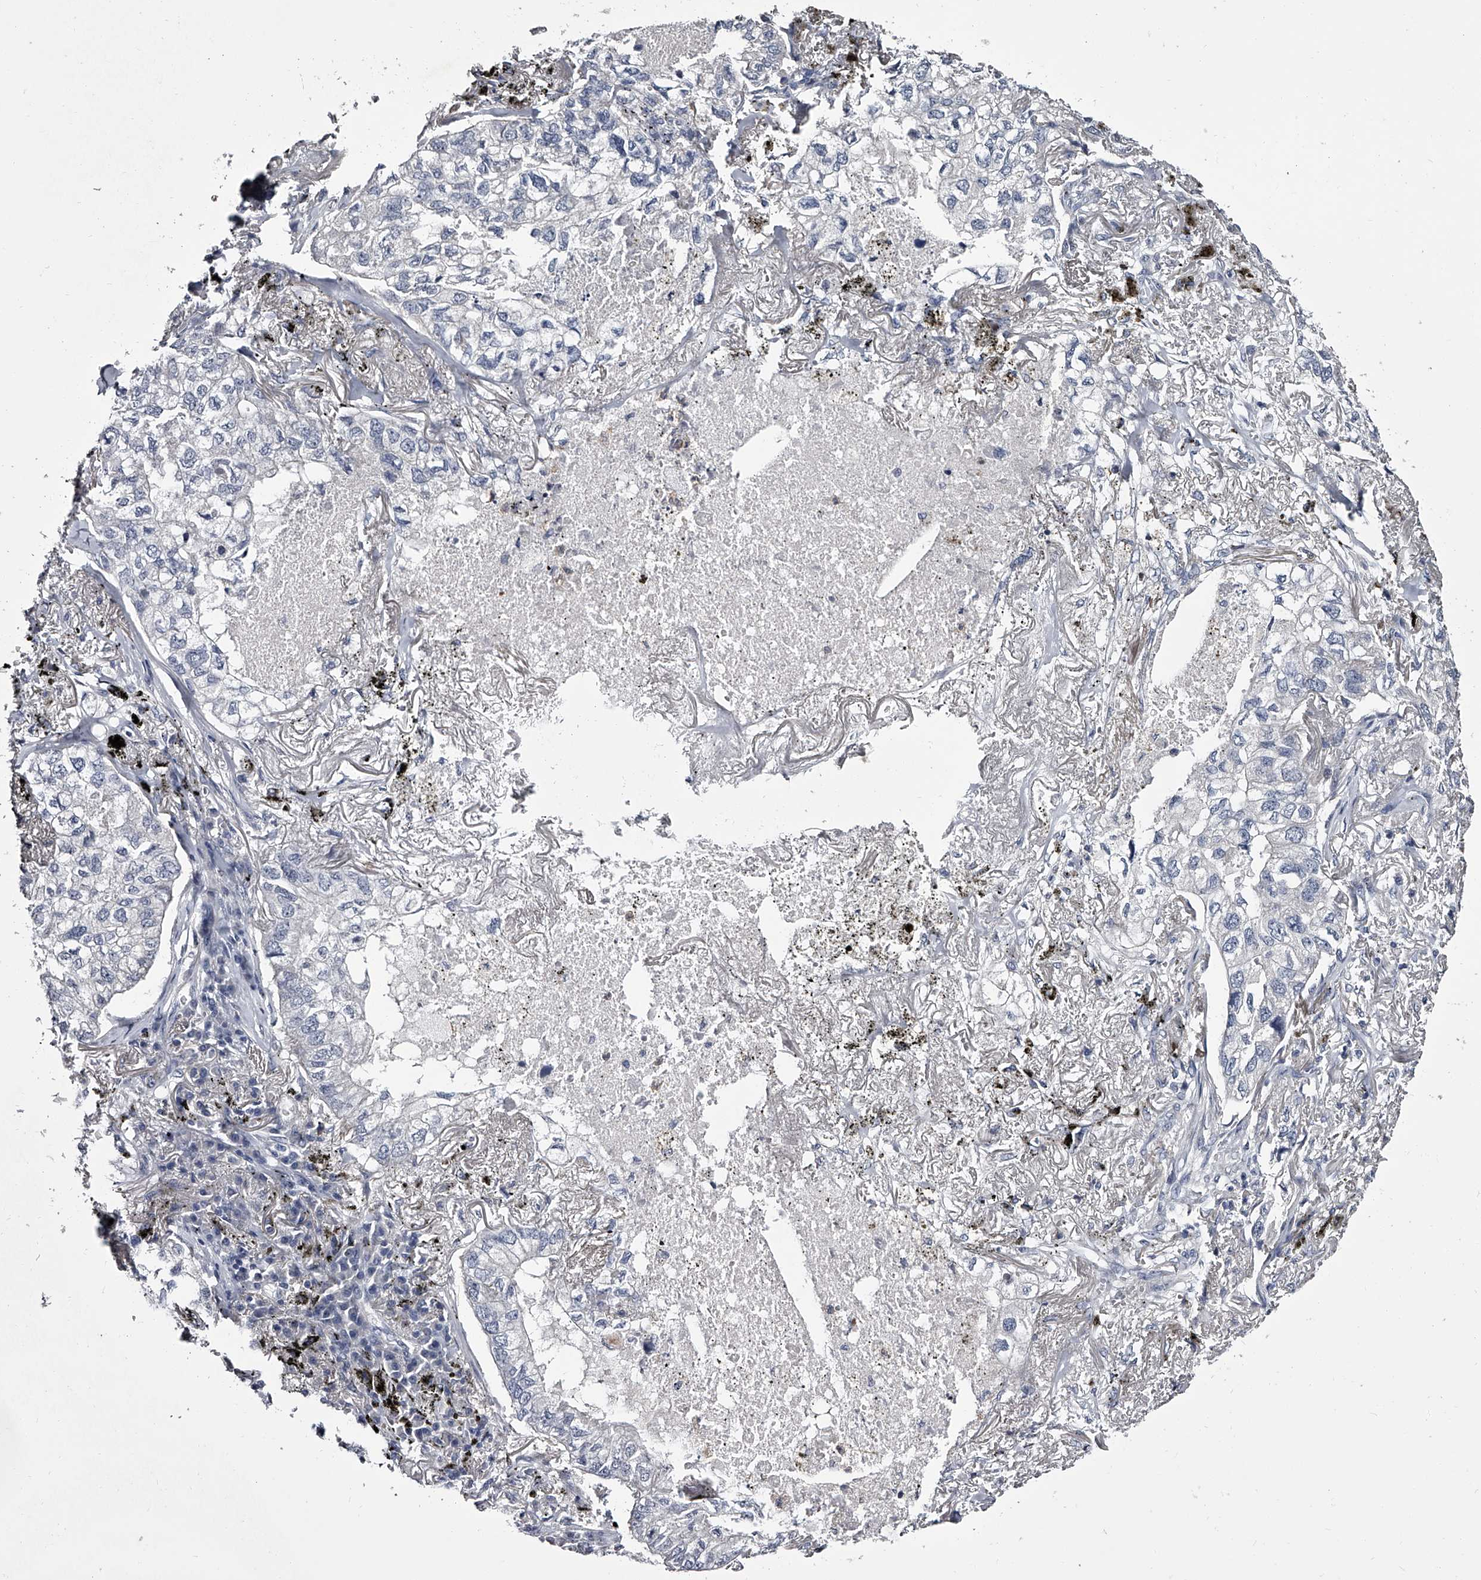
{"staining": {"intensity": "negative", "quantity": "none", "location": "none"}, "tissue": "lung cancer", "cell_type": "Tumor cells", "image_type": "cancer", "snomed": [{"axis": "morphology", "description": "Adenocarcinoma, NOS"}, {"axis": "topography", "description": "Lung"}], "caption": "Tumor cells are negative for protein expression in human adenocarcinoma (lung).", "gene": "GAPVD1", "patient": {"sex": "male", "age": 65}}